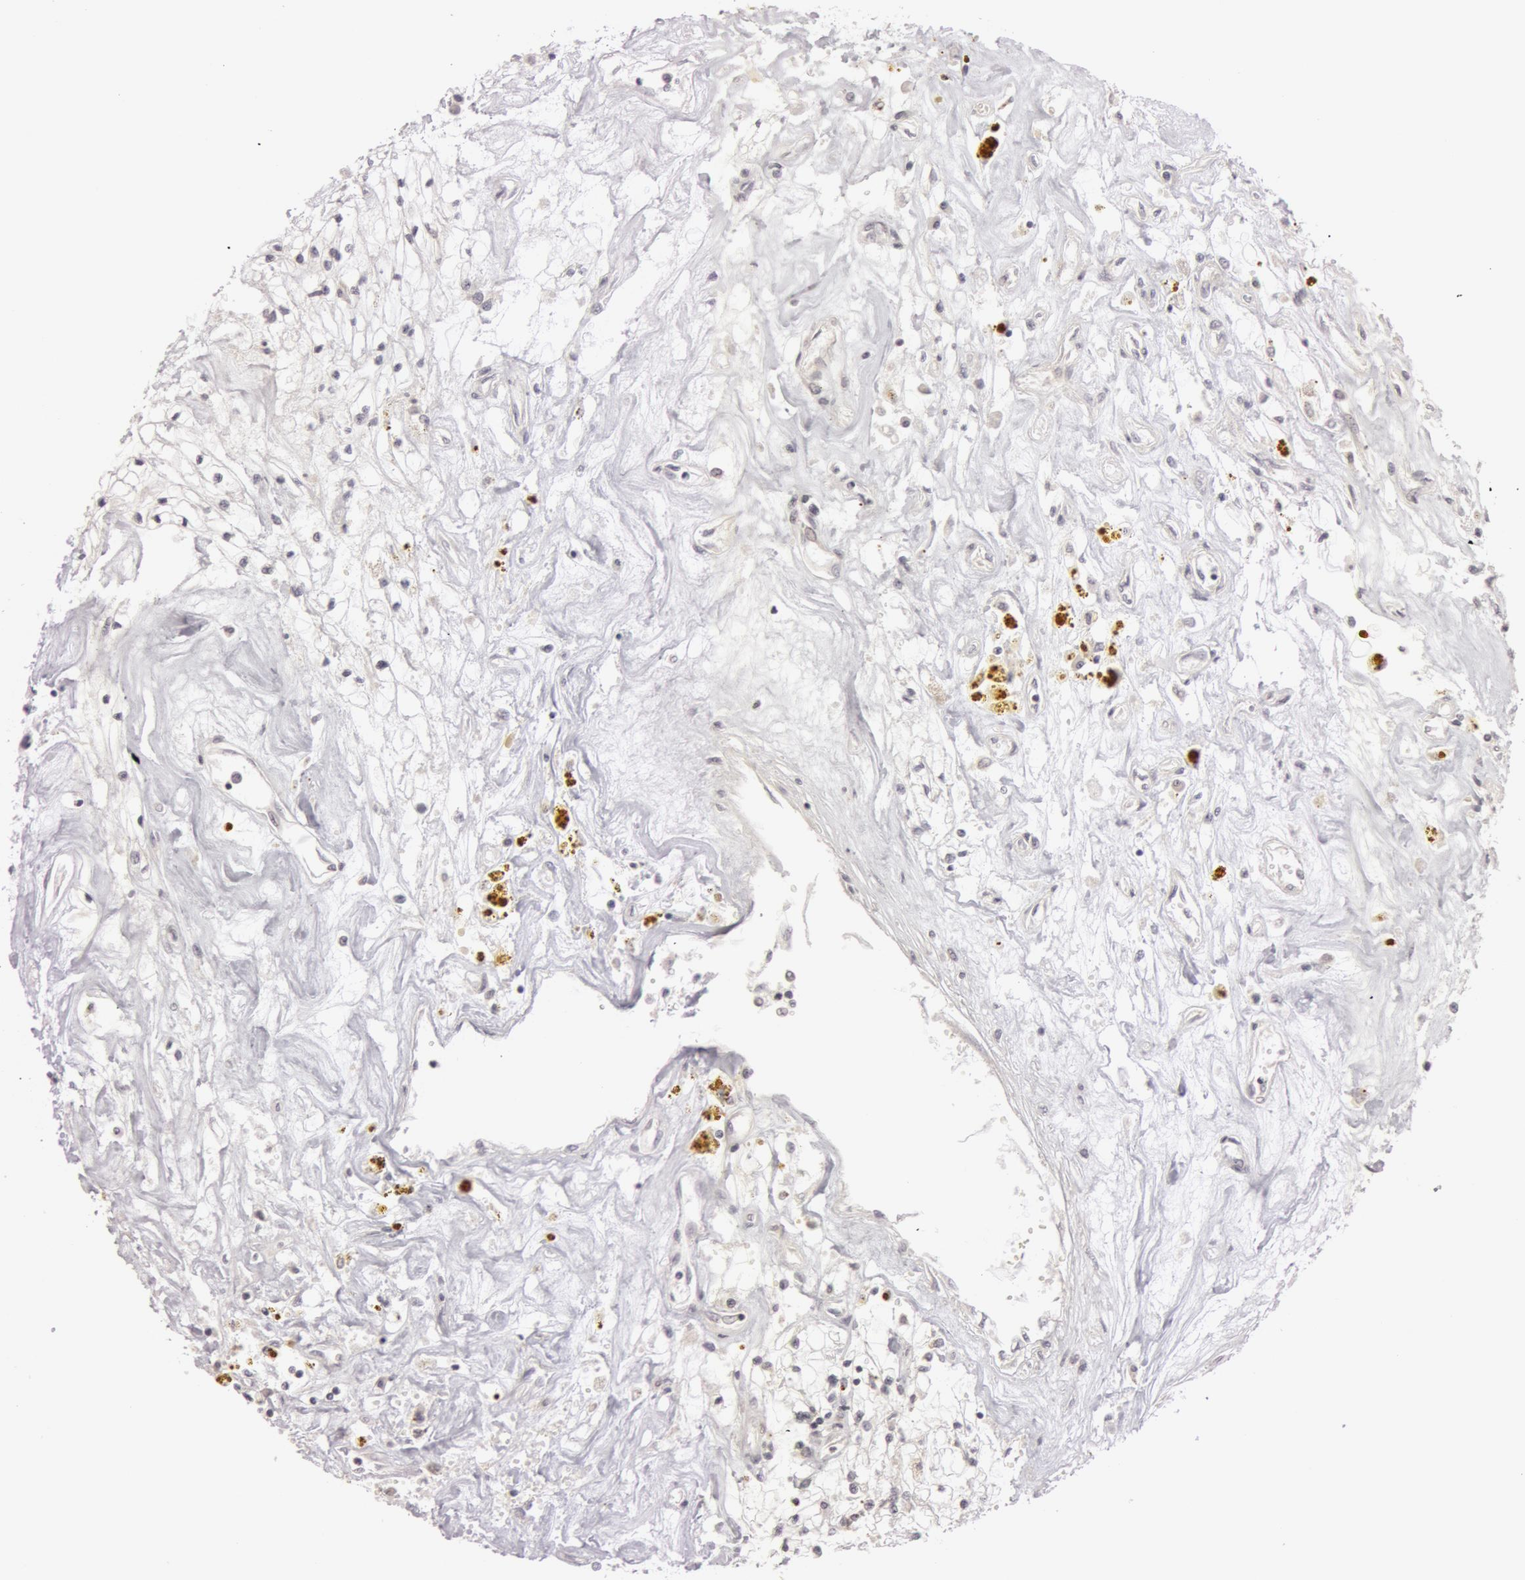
{"staining": {"intensity": "weak", "quantity": "<25%", "location": "cytoplasmic/membranous"}, "tissue": "renal cancer", "cell_type": "Tumor cells", "image_type": "cancer", "snomed": [{"axis": "morphology", "description": "Adenocarcinoma, NOS"}, {"axis": "topography", "description": "Kidney"}], "caption": "DAB immunohistochemical staining of human renal cancer (adenocarcinoma) exhibits no significant staining in tumor cells.", "gene": "RALGAPA1", "patient": {"sex": "male", "age": 78}}